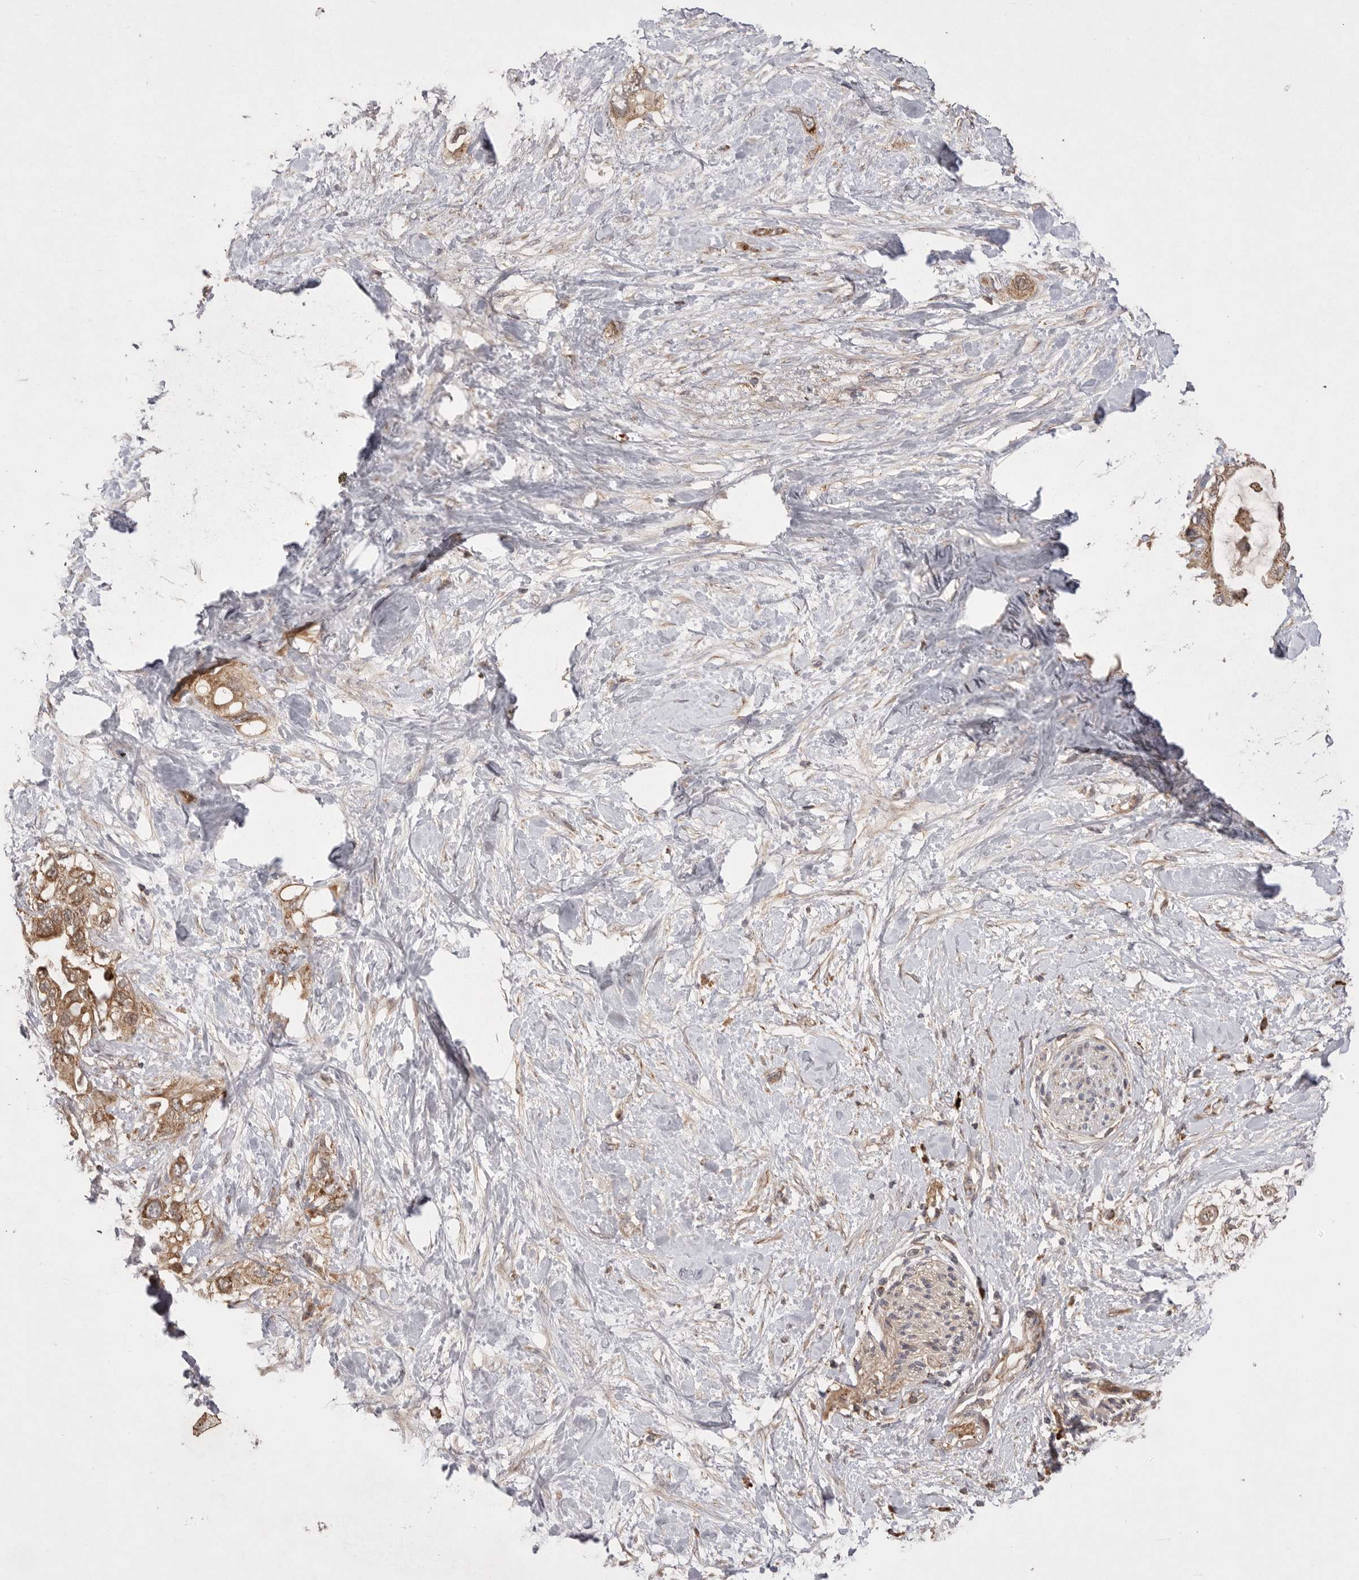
{"staining": {"intensity": "moderate", "quantity": ">75%", "location": "cytoplasmic/membranous"}, "tissue": "pancreatic cancer", "cell_type": "Tumor cells", "image_type": "cancer", "snomed": [{"axis": "morphology", "description": "Adenocarcinoma, NOS"}, {"axis": "topography", "description": "Pancreas"}], "caption": "Immunohistochemical staining of human pancreatic adenocarcinoma displays medium levels of moderate cytoplasmic/membranous positivity in approximately >75% of tumor cells.", "gene": "KYAT3", "patient": {"sex": "female", "age": 56}}